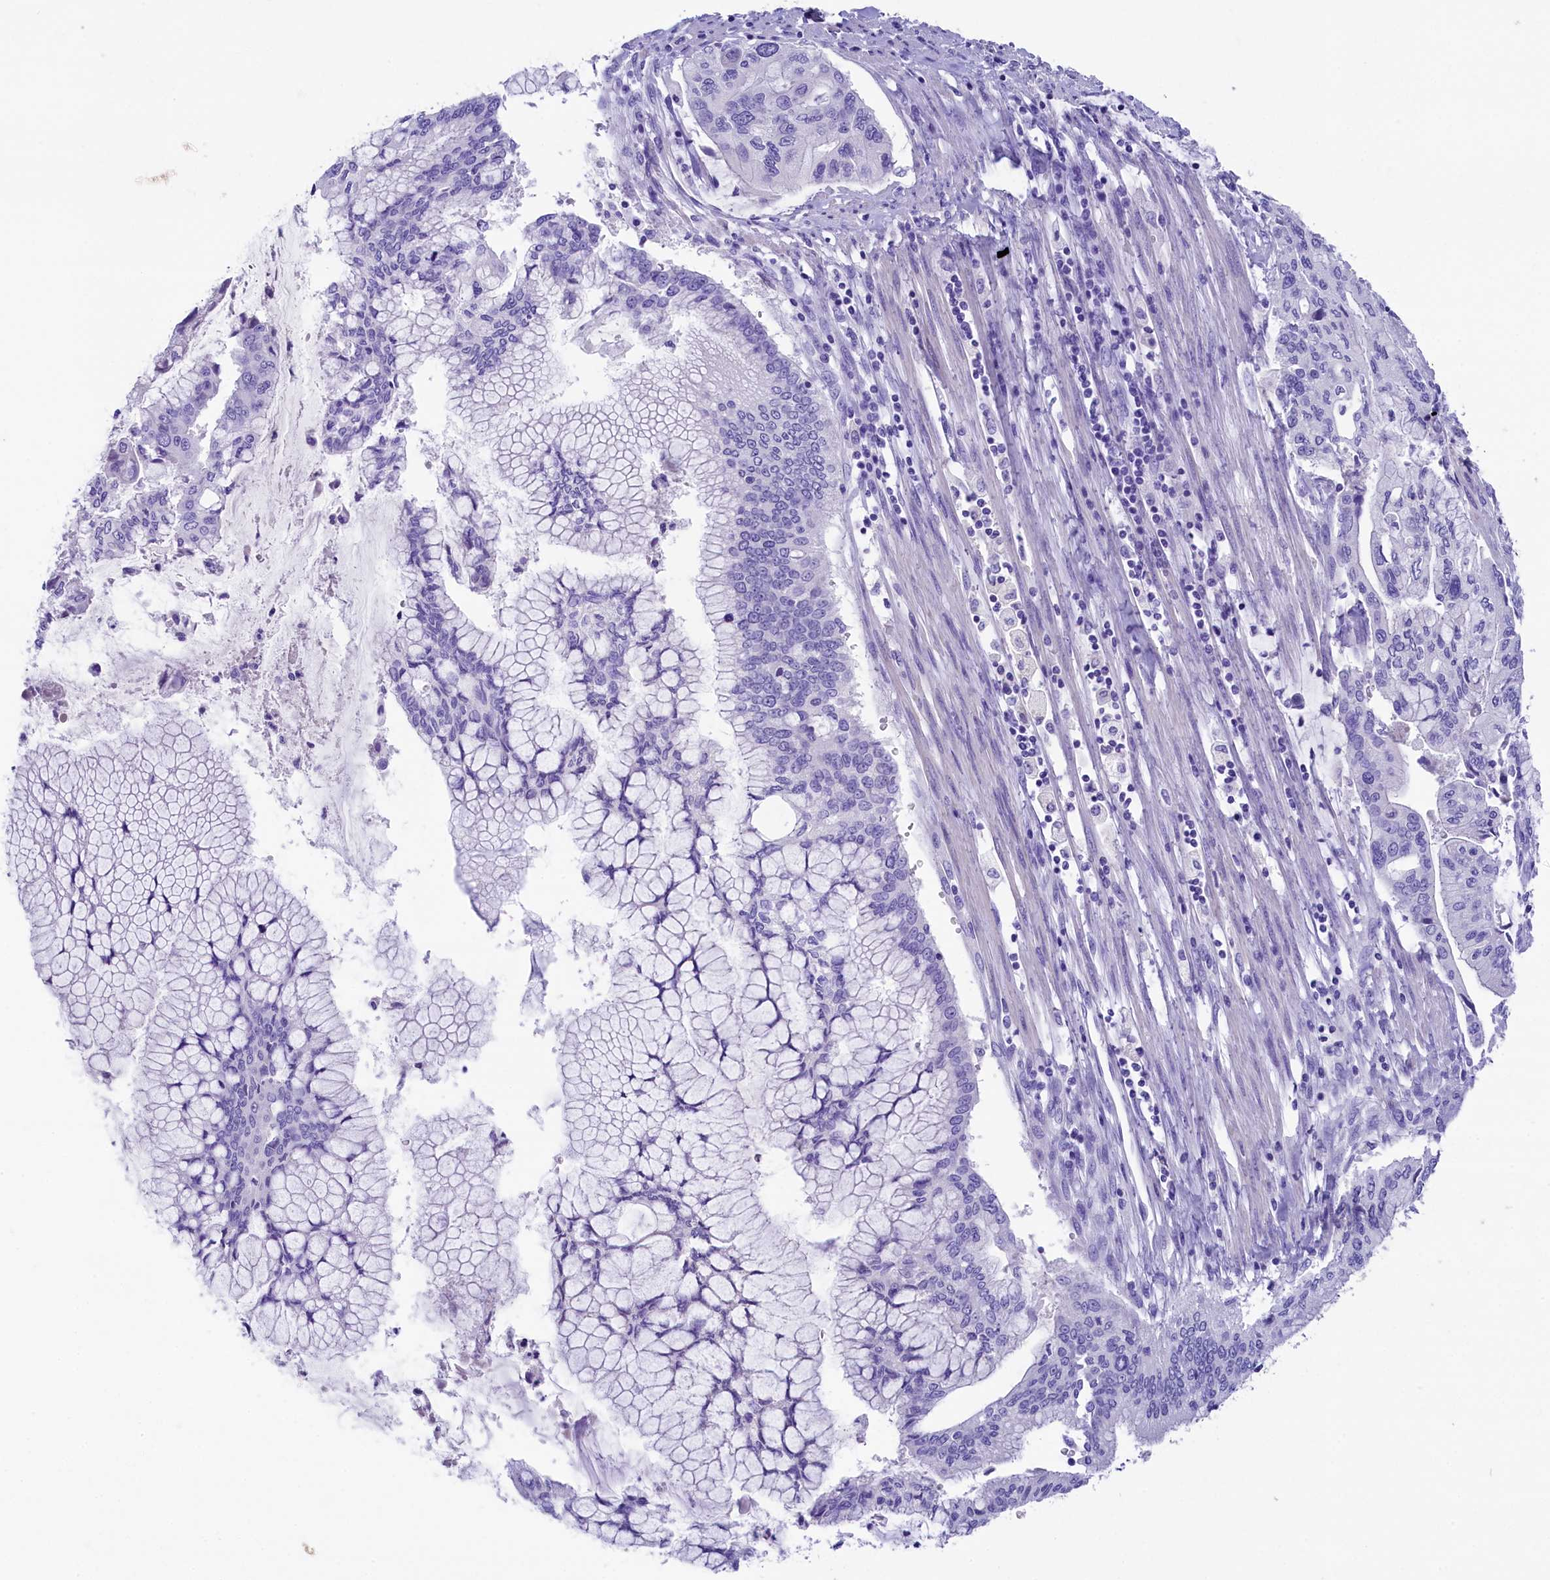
{"staining": {"intensity": "negative", "quantity": "none", "location": "none"}, "tissue": "pancreatic cancer", "cell_type": "Tumor cells", "image_type": "cancer", "snomed": [{"axis": "morphology", "description": "Adenocarcinoma, NOS"}, {"axis": "topography", "description": "Pancreas"}], "caption": "Histopathology image shows no significant protein staining in tumor cells of pancreatic cancer.", "gene": "SKIDA1", "patient": {"sex": "male", "age": 46}}